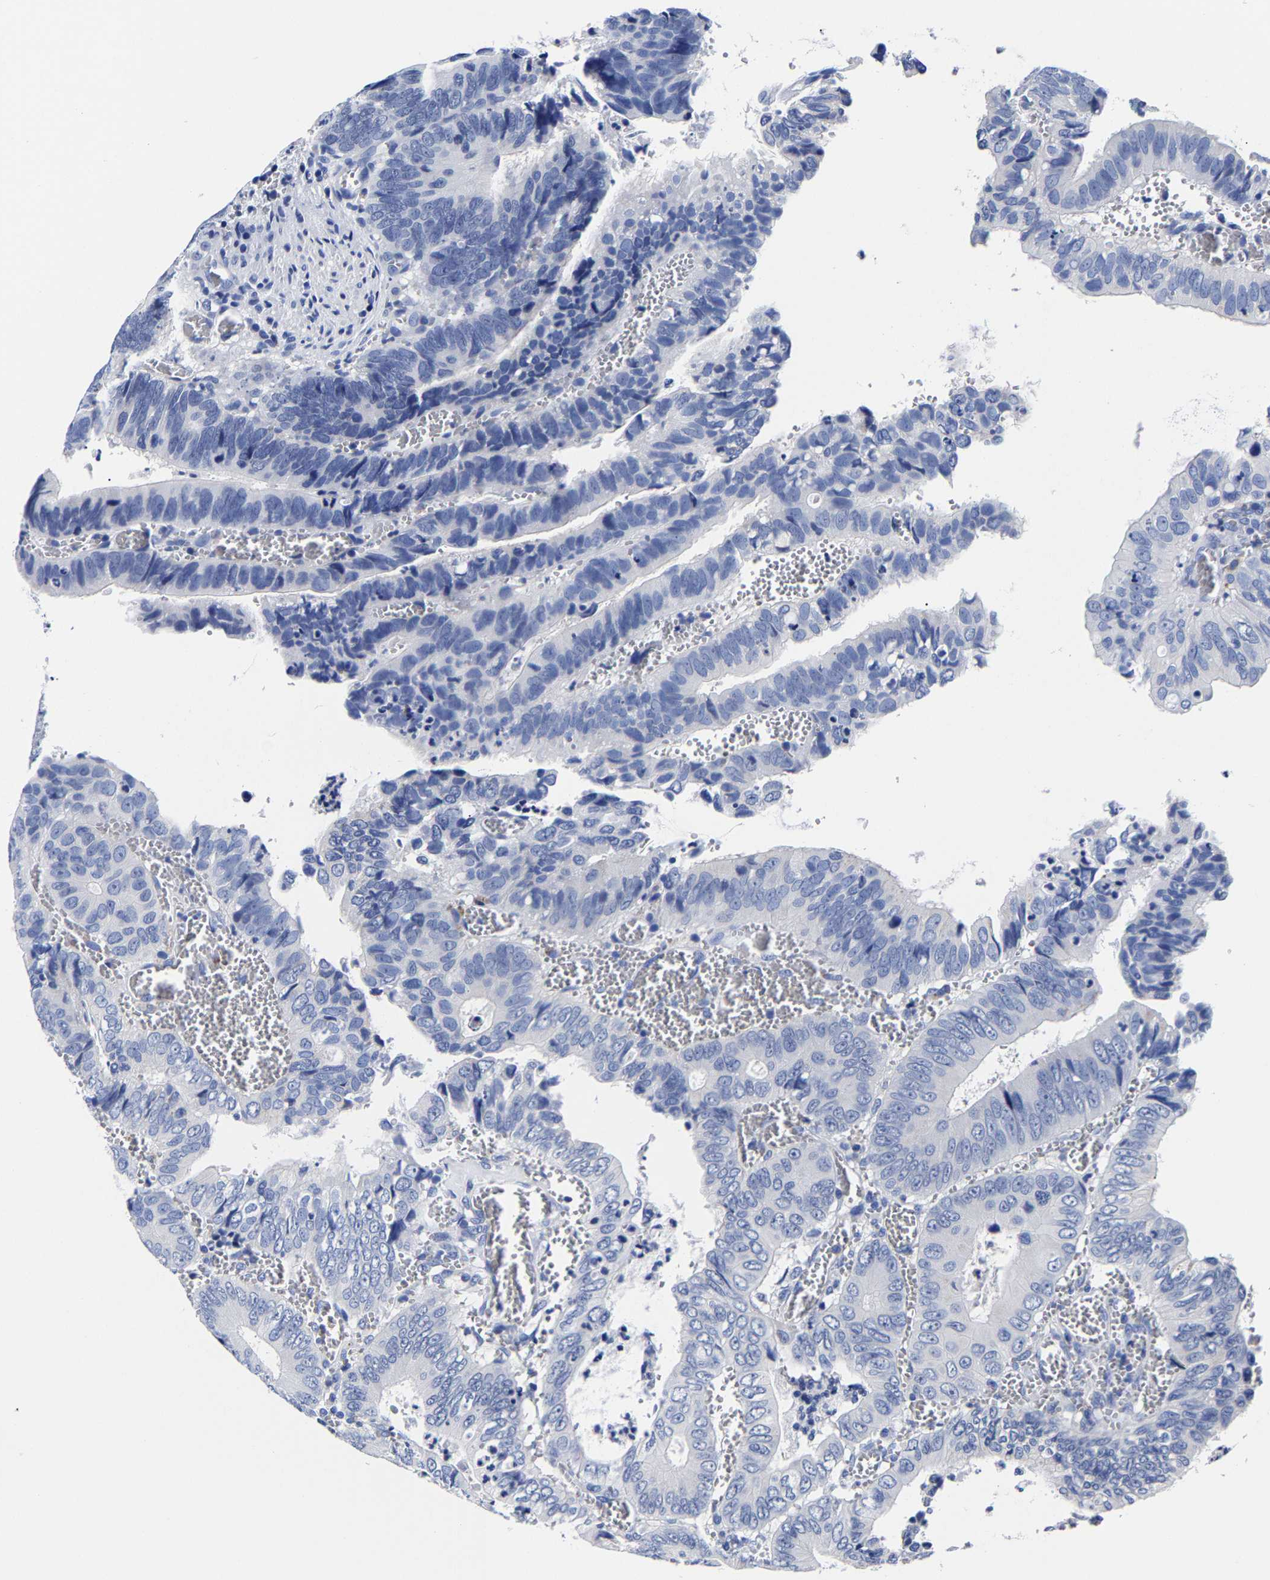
{"staining": {"intensity": "negative", "quantity": "none", "location": "none"}, "tissue": "colorectal cancer", "cell_type": "Tumor cells", "image_type": "cancer", "snomed": [{"axis": "morphology", "description": "Inflammation, NOS"}, {"axis": "morphology", "description": "Adenocarcinoma, NOS"}, {"axis": "topography", "description": "Colon"}], "caption": "DAB (3,3'-diaminobenzidine) immunohistochemical staining of human colorectal adenocarcinoma exhibits no significant staining in tumor cells.", "gene": "CPA2", "patient": {"sex": "male", "age": 72}}